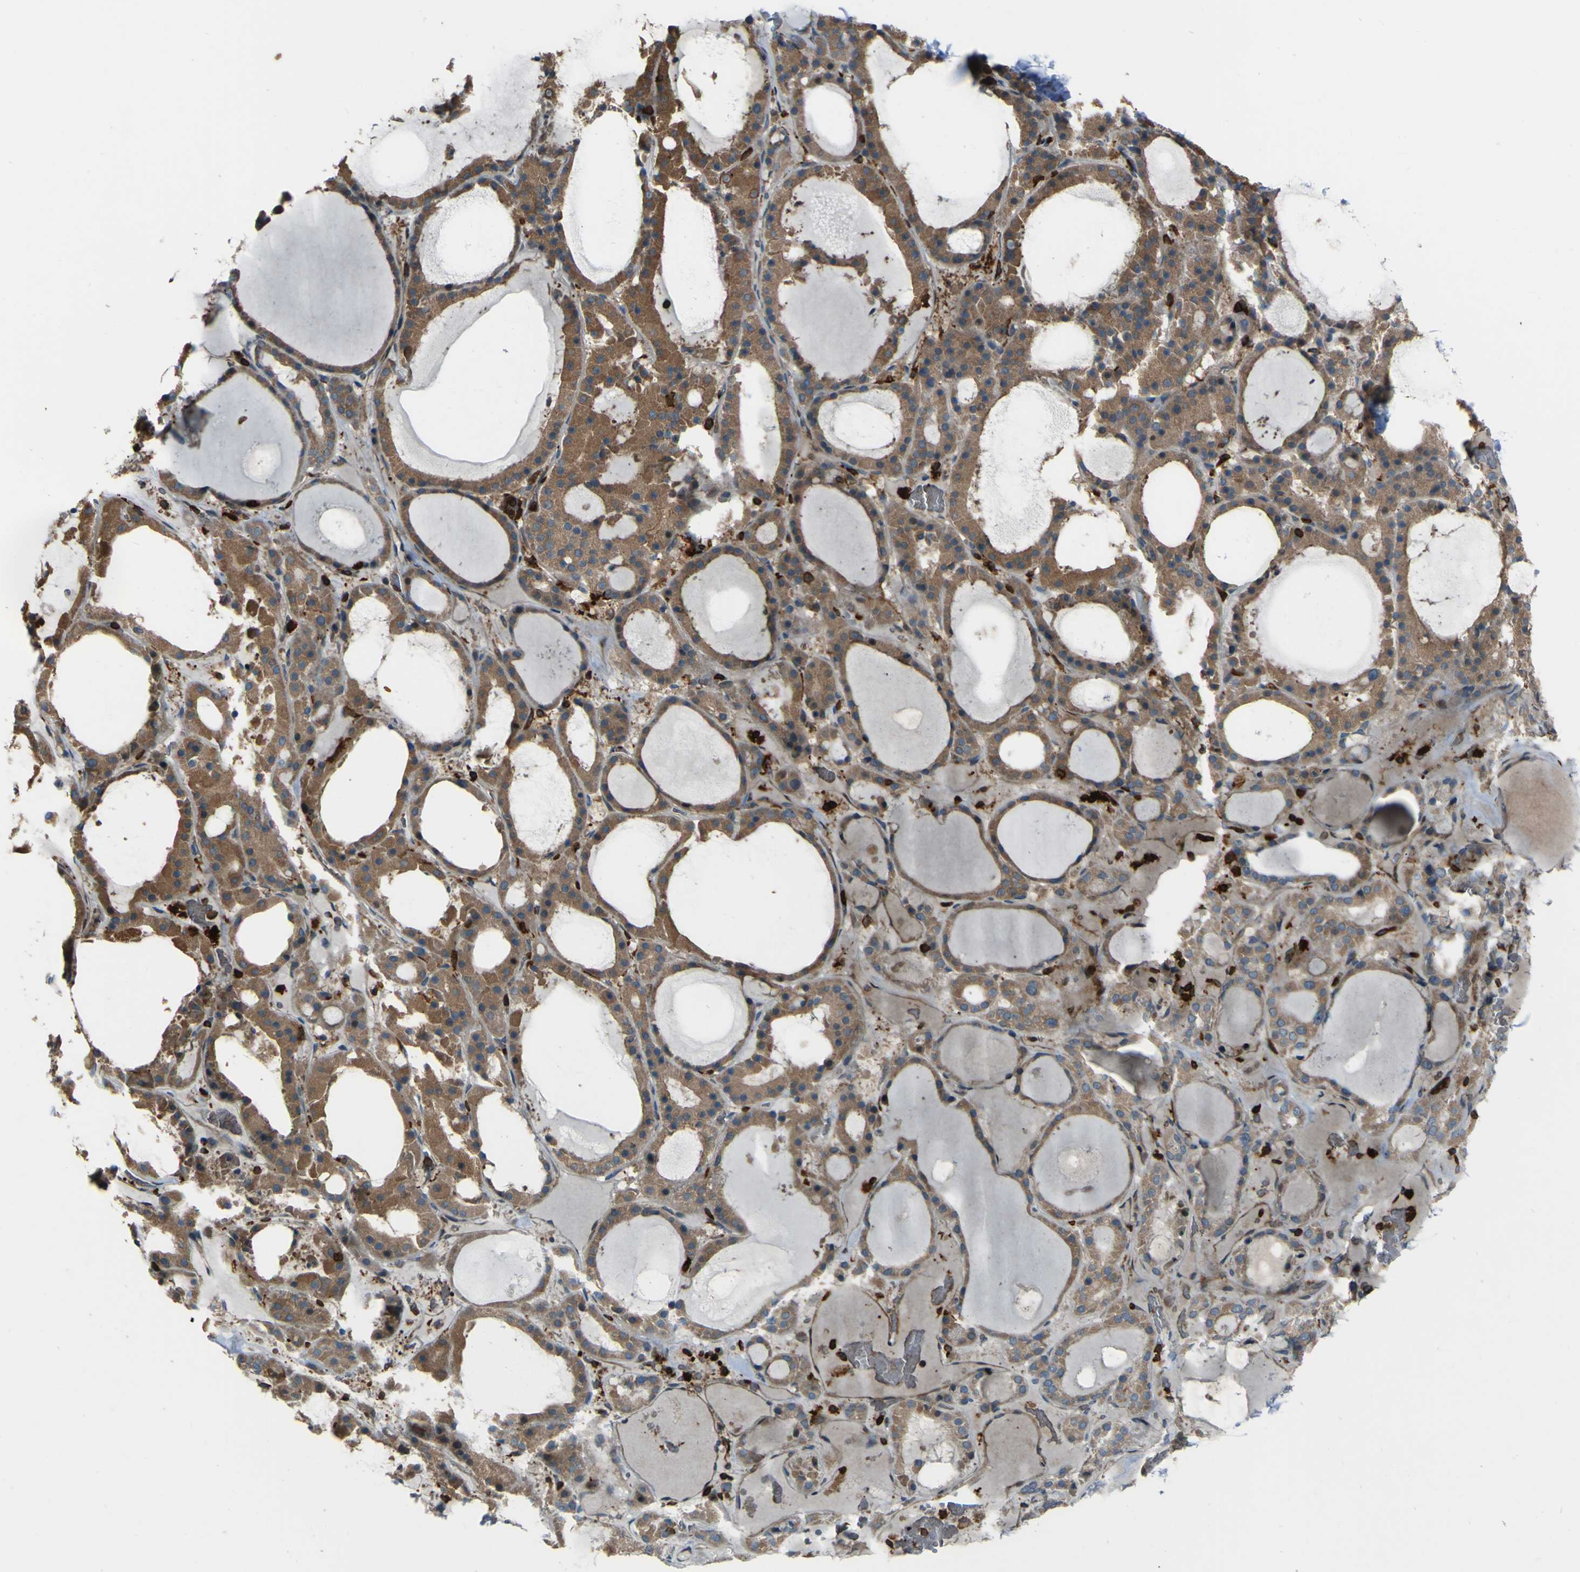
{"staining": {"intensity": "moderate", "quantity": ">75%", "location": "cytoplasmic/membranous"}, "tissue": "thyroid gland", "cell_type": "Glandular cells", "image_type": "normal", "snomed": [{"axis": "morphology", "description": "Normal tissue, NOS"}, {"axis": "morphology", "description": "Carcinoma, NOS"}, {"axis": "topography", "description": "Thyroid gland"}], "caption": "A high-resolution image shows immunohistochemistry (IHC) staining of unremarkable thyroid gland, which shows moderate cytoplasmic/membranous positivity in about >75% of glandular cells.", "gene": "PCDHB5", "patient": {"sex": "female", "age": 86}}